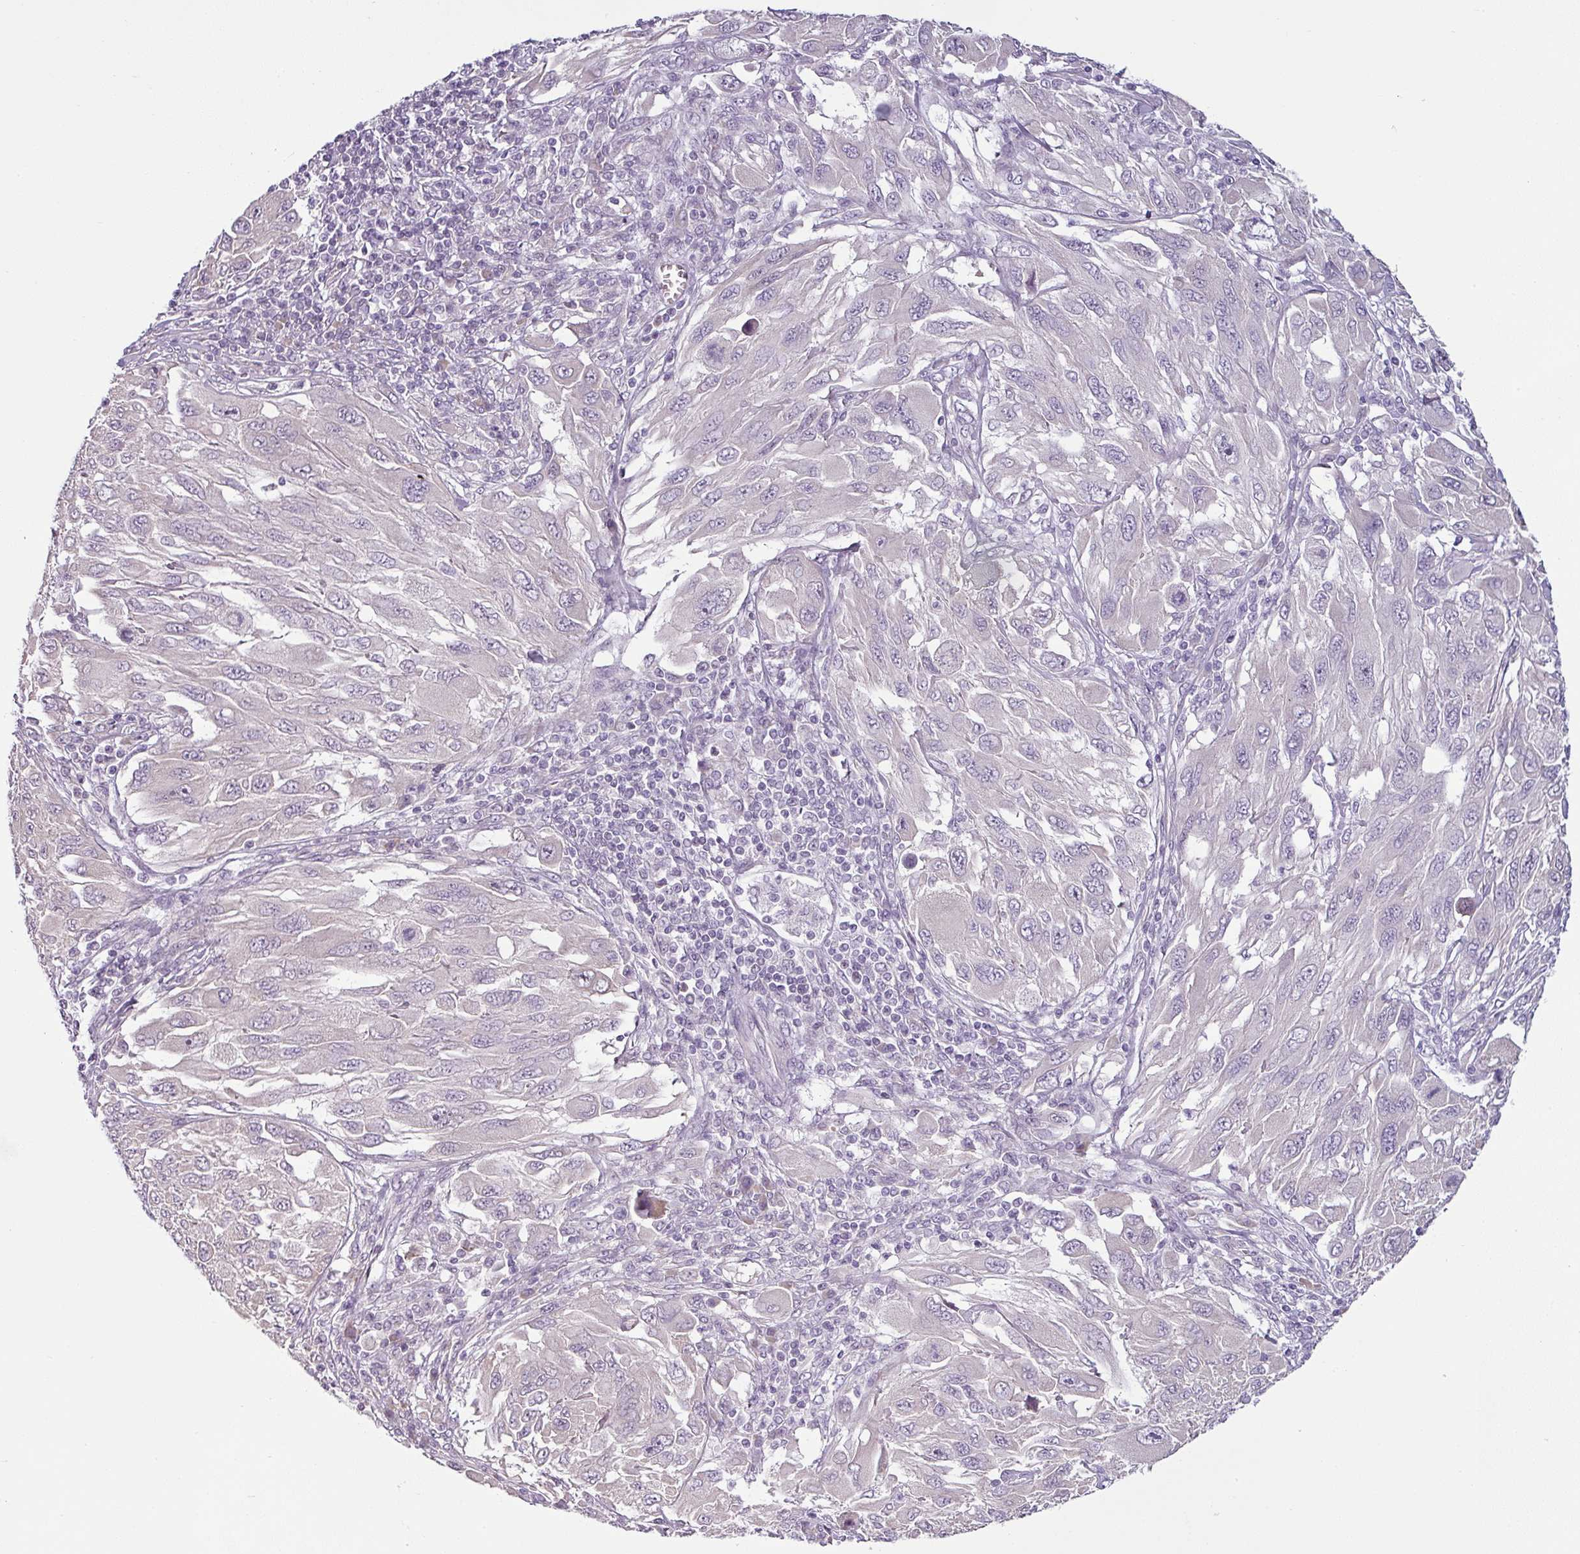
{"staining": {"intensity": "negative", "quantity": "none", "location": "none"}, "tissue": "melanoma", "cell_type": "Tumor cells", "image_type": "cancer", "snomed": [{"axis": "morphology", "description": "Malignant melanoma, NOS"}, {"axis": "topography", "description": "Skin"}], "caption": "Tumor cells are negative for protein expression in human malignant melanoma.", "gene": "OR52D1", "patient": {"sex": "female", "age": 91}}